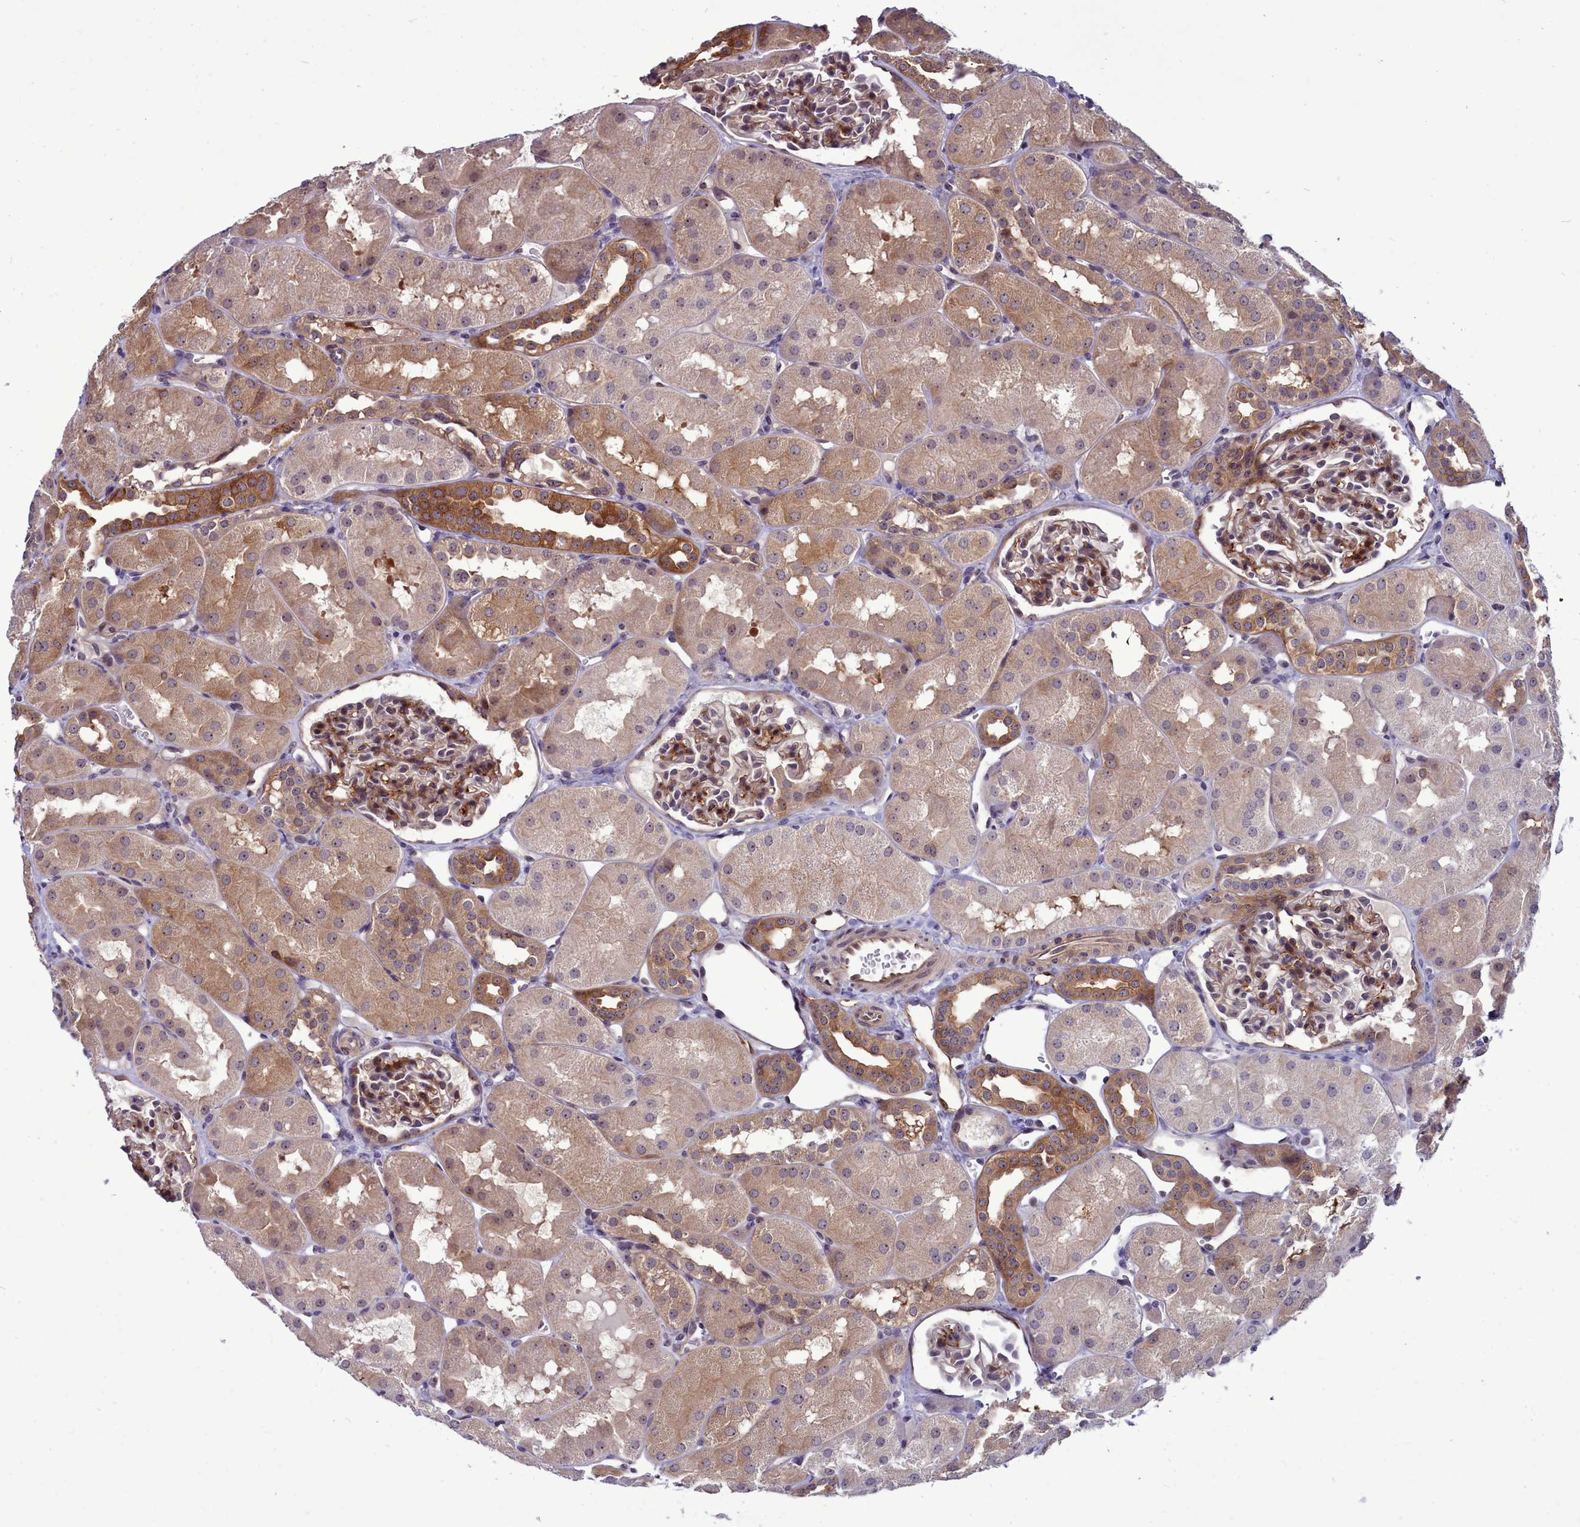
{"staining": {"intensity": "moderate", "quantity": "25%-75%", "location": "cytoplasmic/membranous"}, "tissue": "kidney", "cell_type": "Cells in glomeruli", "image_type": "normal", "snomed": [{"axis": "morphology", "description": "Normal tissue, NOS"}, {"axis": "topography", "description": "Kidney"}, {"axis": "topography", "description": "Urinary bladder"}], "caption": "A high-resolution histopathology image shows IHC staining of normal kidney, which shows moderate cytoplasmic/membranous expression in approximately 25%-75% of cells in glomeruli. The staining is performed using DAB (3,3'-diaminobenzidine) brown chromogen to label protein expression. The nuclei are counter-stained blue using hematoxylin.", "gene": "BCAR1", "patient": {"sex": "male", "age": 16}}